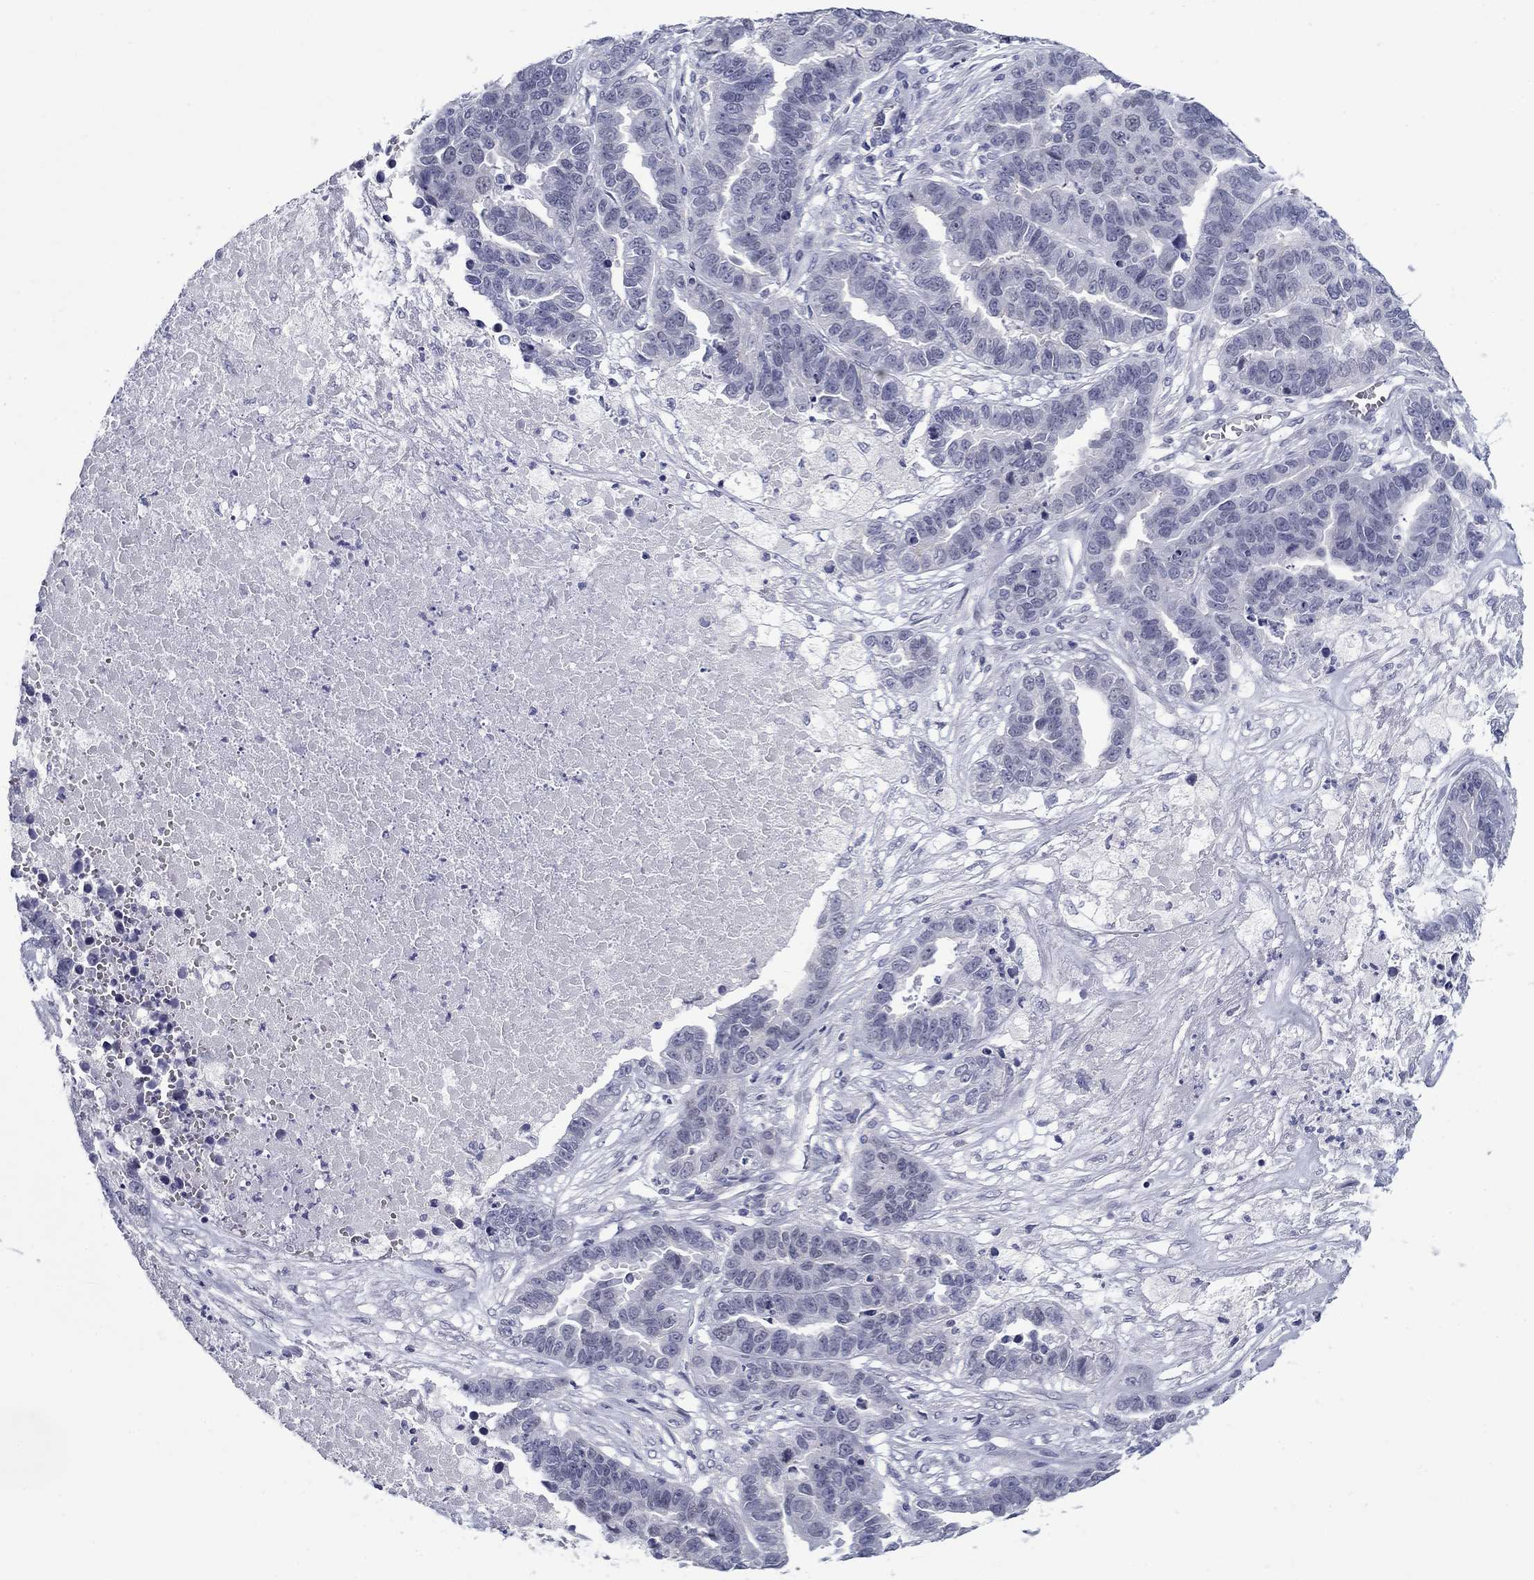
{"staining": {"intensity": "negative", "quantity": "none", "location": "none"}, "tissue": "ovarian cancer", "cell_type": "Tumor cells", "image_type": "cancer", "snomed": [{"axis": "morphology", "description": "Cystadenocarcinoma, serous, NOS"}, {"axis": "topography", "description": "Ovary"}], "caption": "An IHC histopathology image of ovarian cancer is shown. There is no staining in tumor cells of ovarian cancer.", "gene": "C4orf19", "patient": {"sex": "female", "age": 87}}